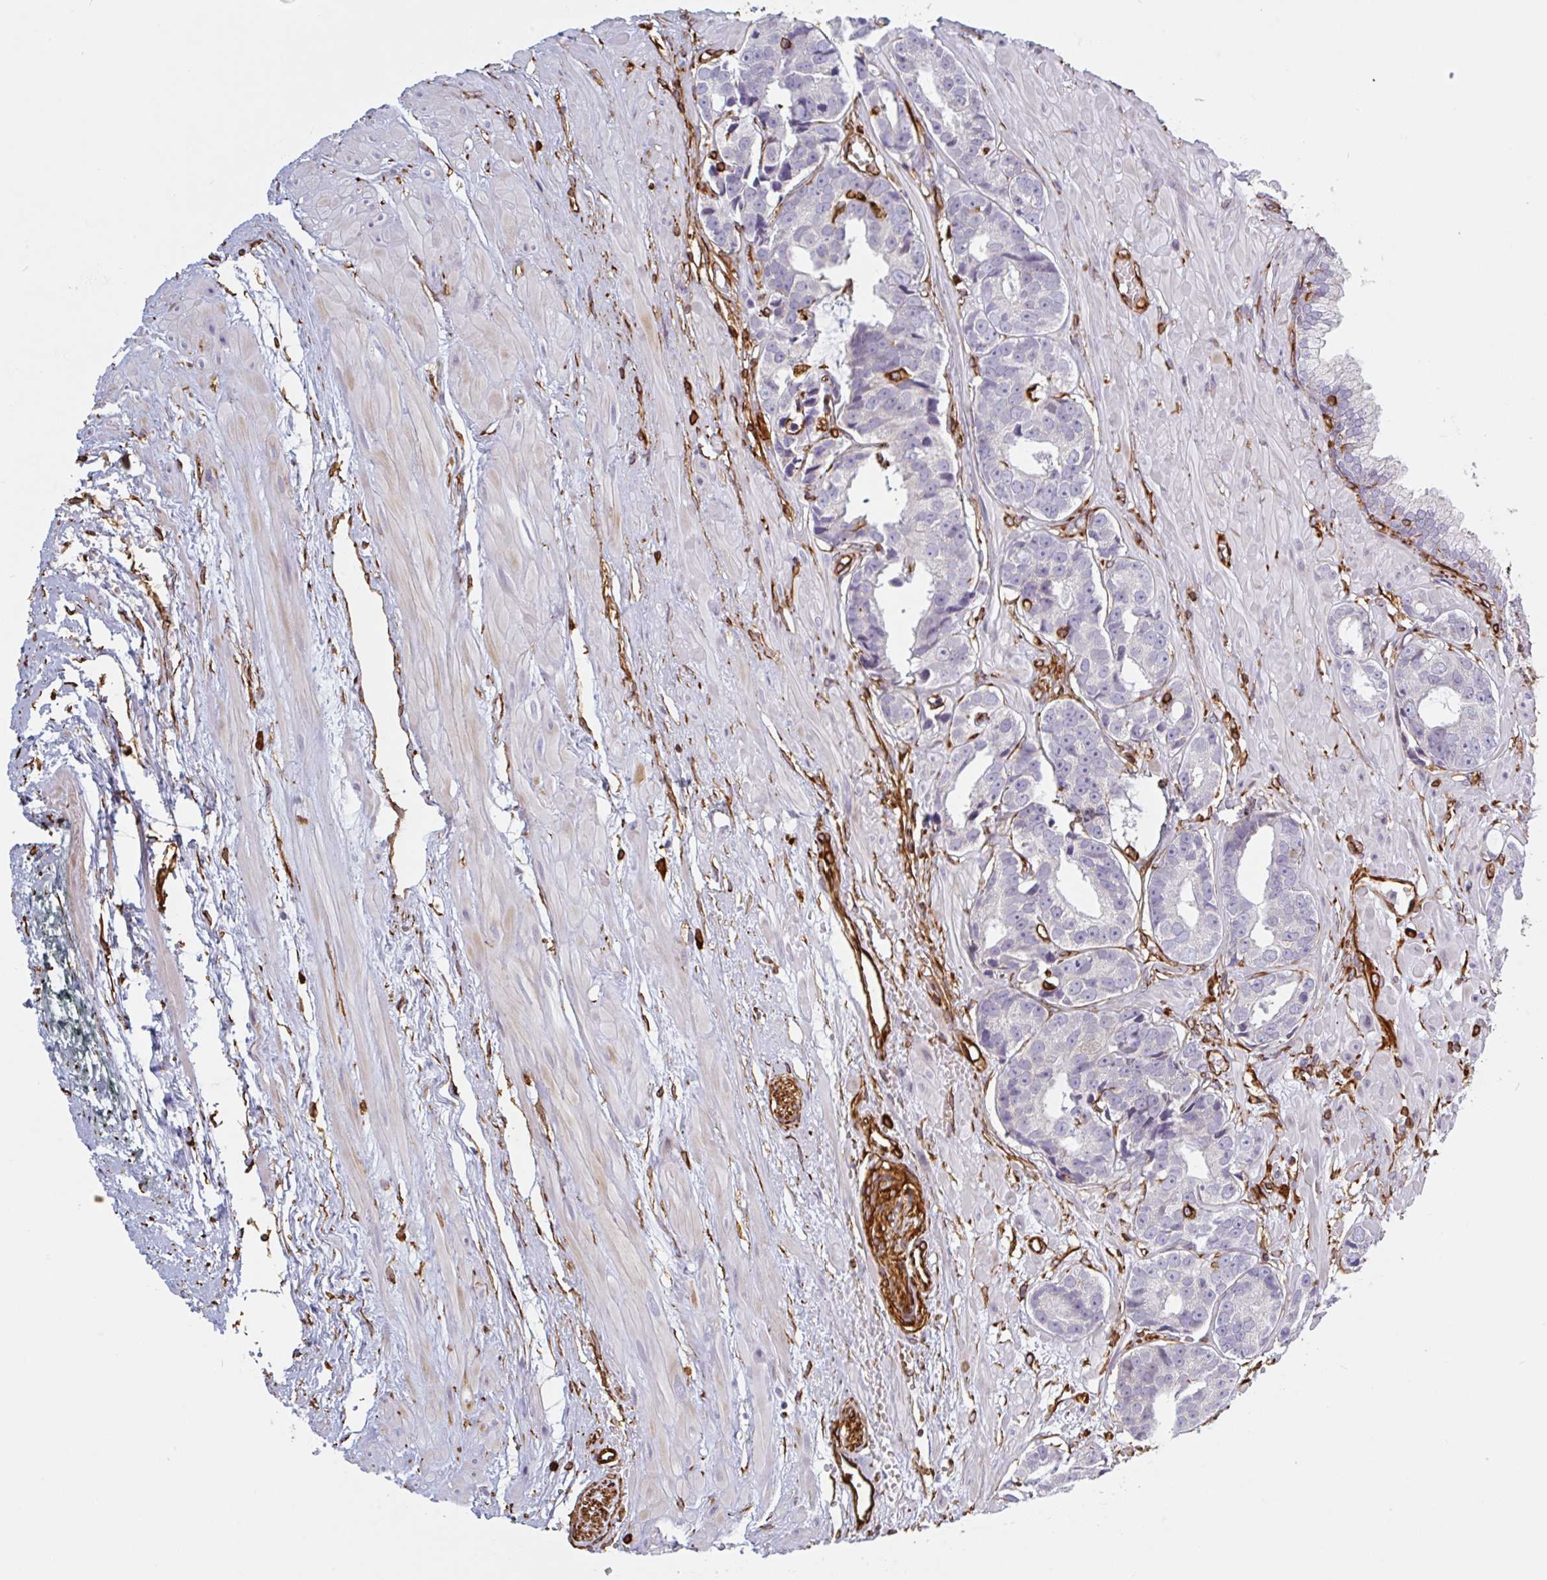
{"staining": {"intensity": "negative", "quantity": "none", "location": "none"}, "tissue": "prostate cancer", "cell_type": "Tumor cells", "image_type": "cancer", "snomed": [{"axis": "morphology", "description": "Adenocarcinoma, High grade"}, {"axis": "topography", "description": "Prostate"}], "caption": "Immunohistochemistry photomicrograph of neoplastic tissue: prostate cancer (high-grade adenocarcinoma) stained with DAB shows no significant protein positivity in tumor cells.", "gene": "PPFIA1", "patient": {"sex": "male", "age": 71}}